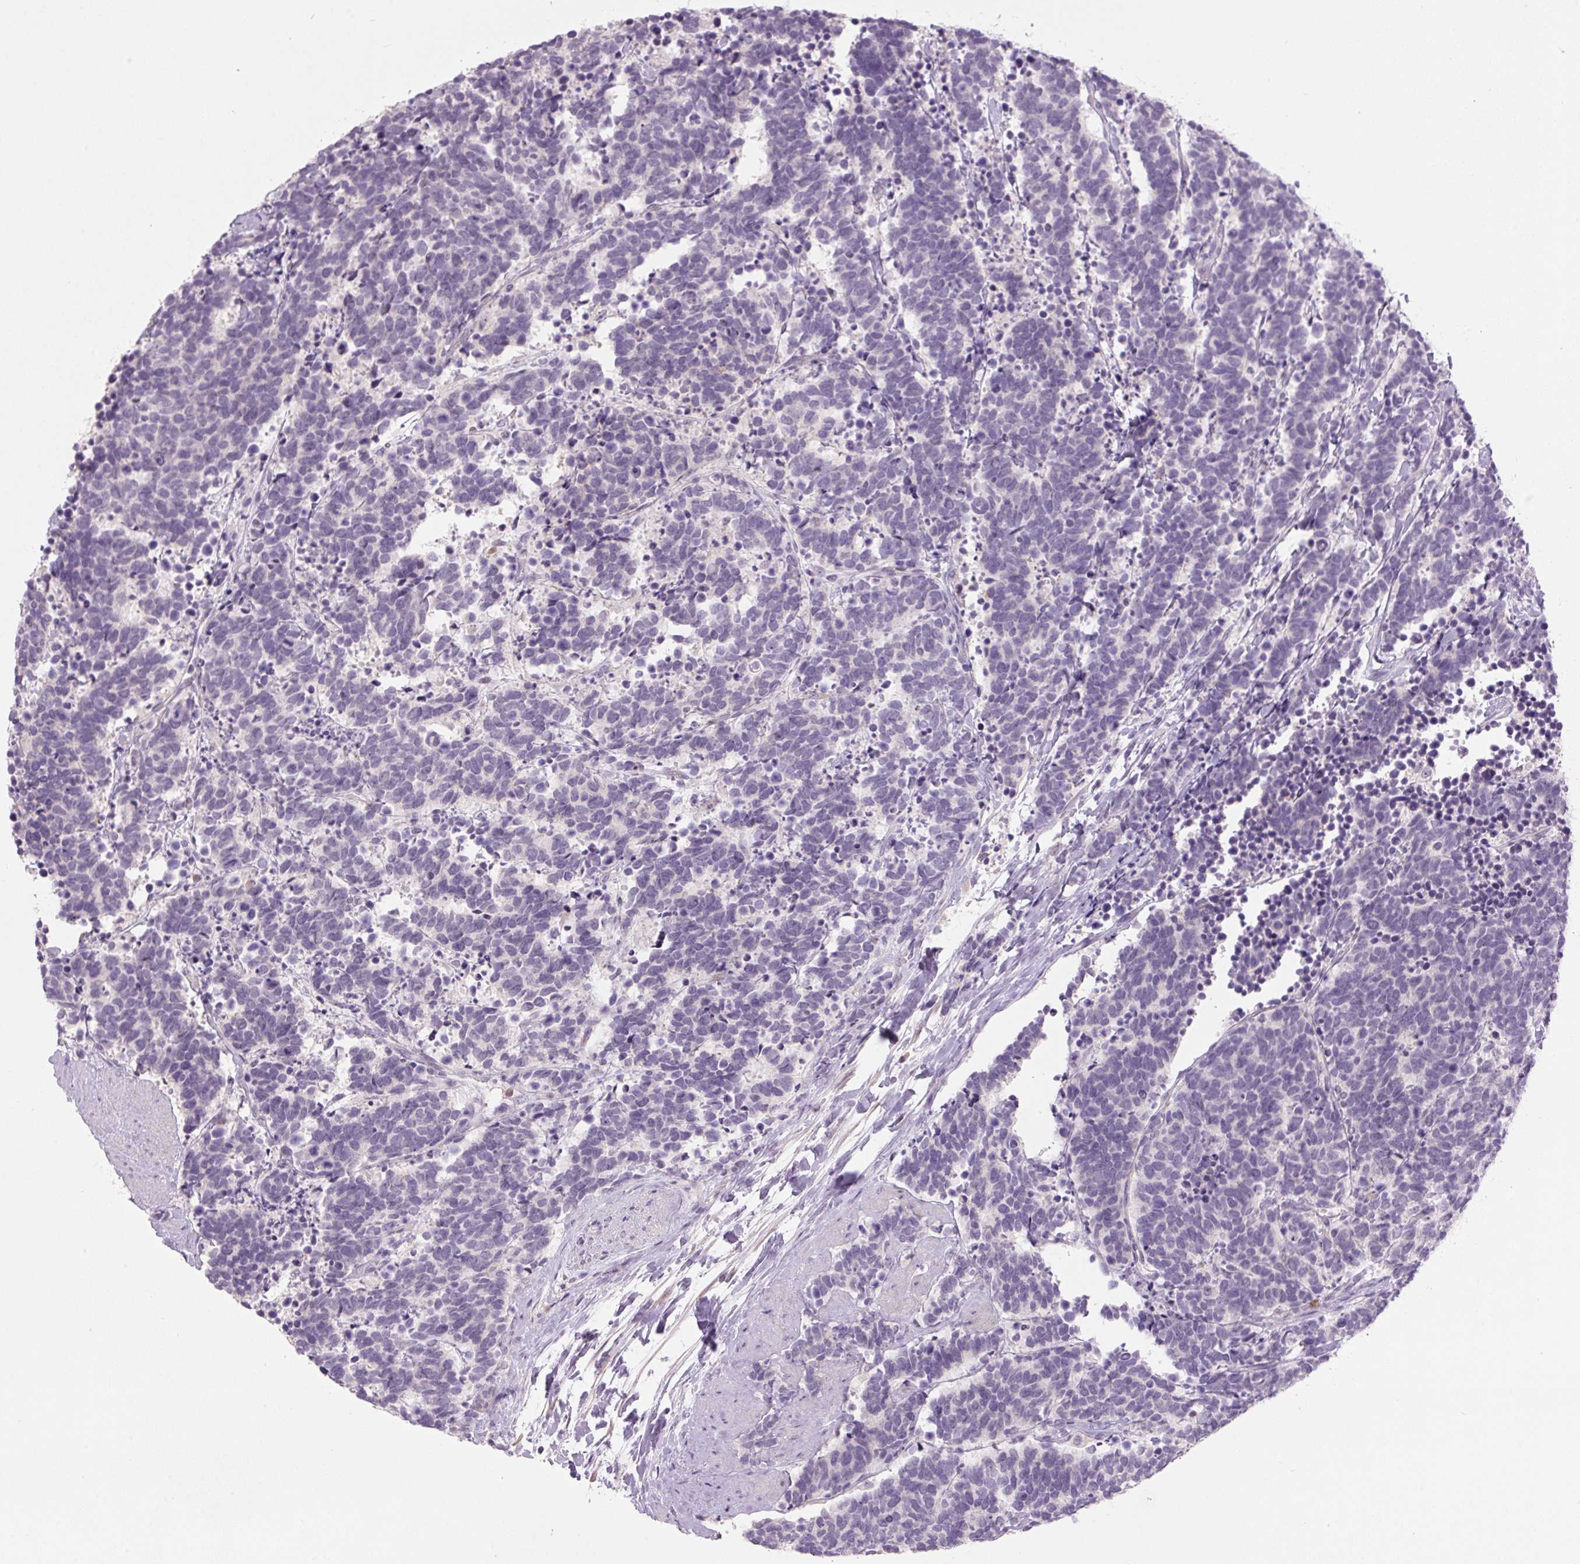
{"staining": {"intensity": "negative", "quantity": "none", "location": "none"}, "tissue": "carcinoid", "cell_type": "Tumor cells", "image_type": "cancer", "snomed": [{"axis": "morphology", "description": "Carcinoma, NOS"}, {"axis": "morphology", "description": "Carcinoid, malignant, NOS"}, {"axis": "topography", "description": "Prostate"}], "caption": "Carcinoma was stained to show a protein in brown. There is no significant staining in tumor cells.", "gene": "TMEM100", "patient": {"sex": "male", "age": 57}}